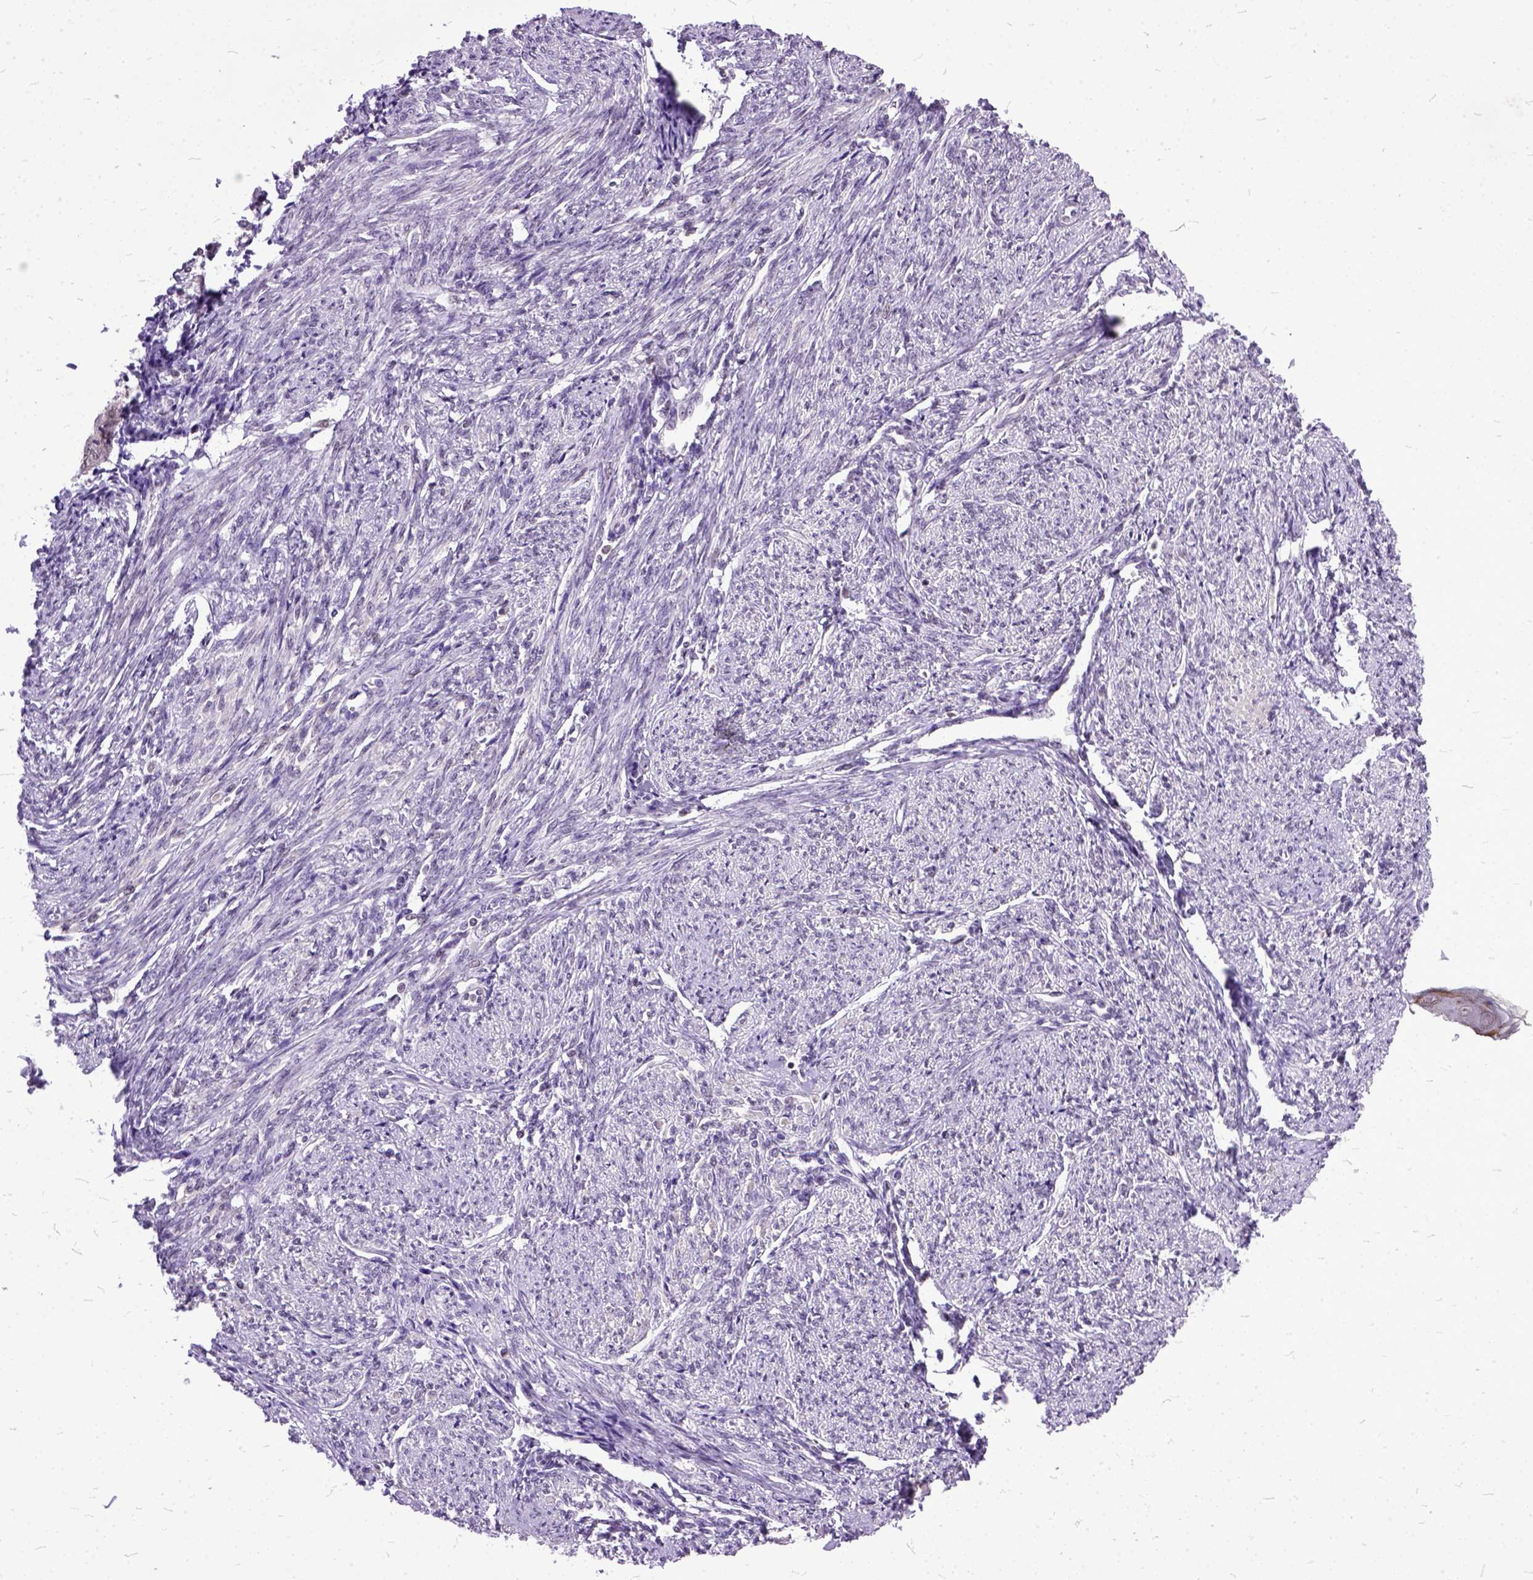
{"staining": {"intensity": "weak", "quantity": "25%-75%", "location": "nuclear"}, "tissue": "smooth muscle", "cell_type": "Smooth muscle cells", "image_type": "normal", "snomed": [{"axis": "morphology", "description": "Normal tissue, NOS"}, {"axis": "topography", "description": "Smooth muscle"}], "caption": "Smooth muscle stained with IHC shows weak nuclear expression in approximately 25%-75% of smooth muscle cells. (Brightfield microscopy of DAB IHC at high magnification).", "gene": "ORC5", "patient": {"sex": "female", "age": 65}}